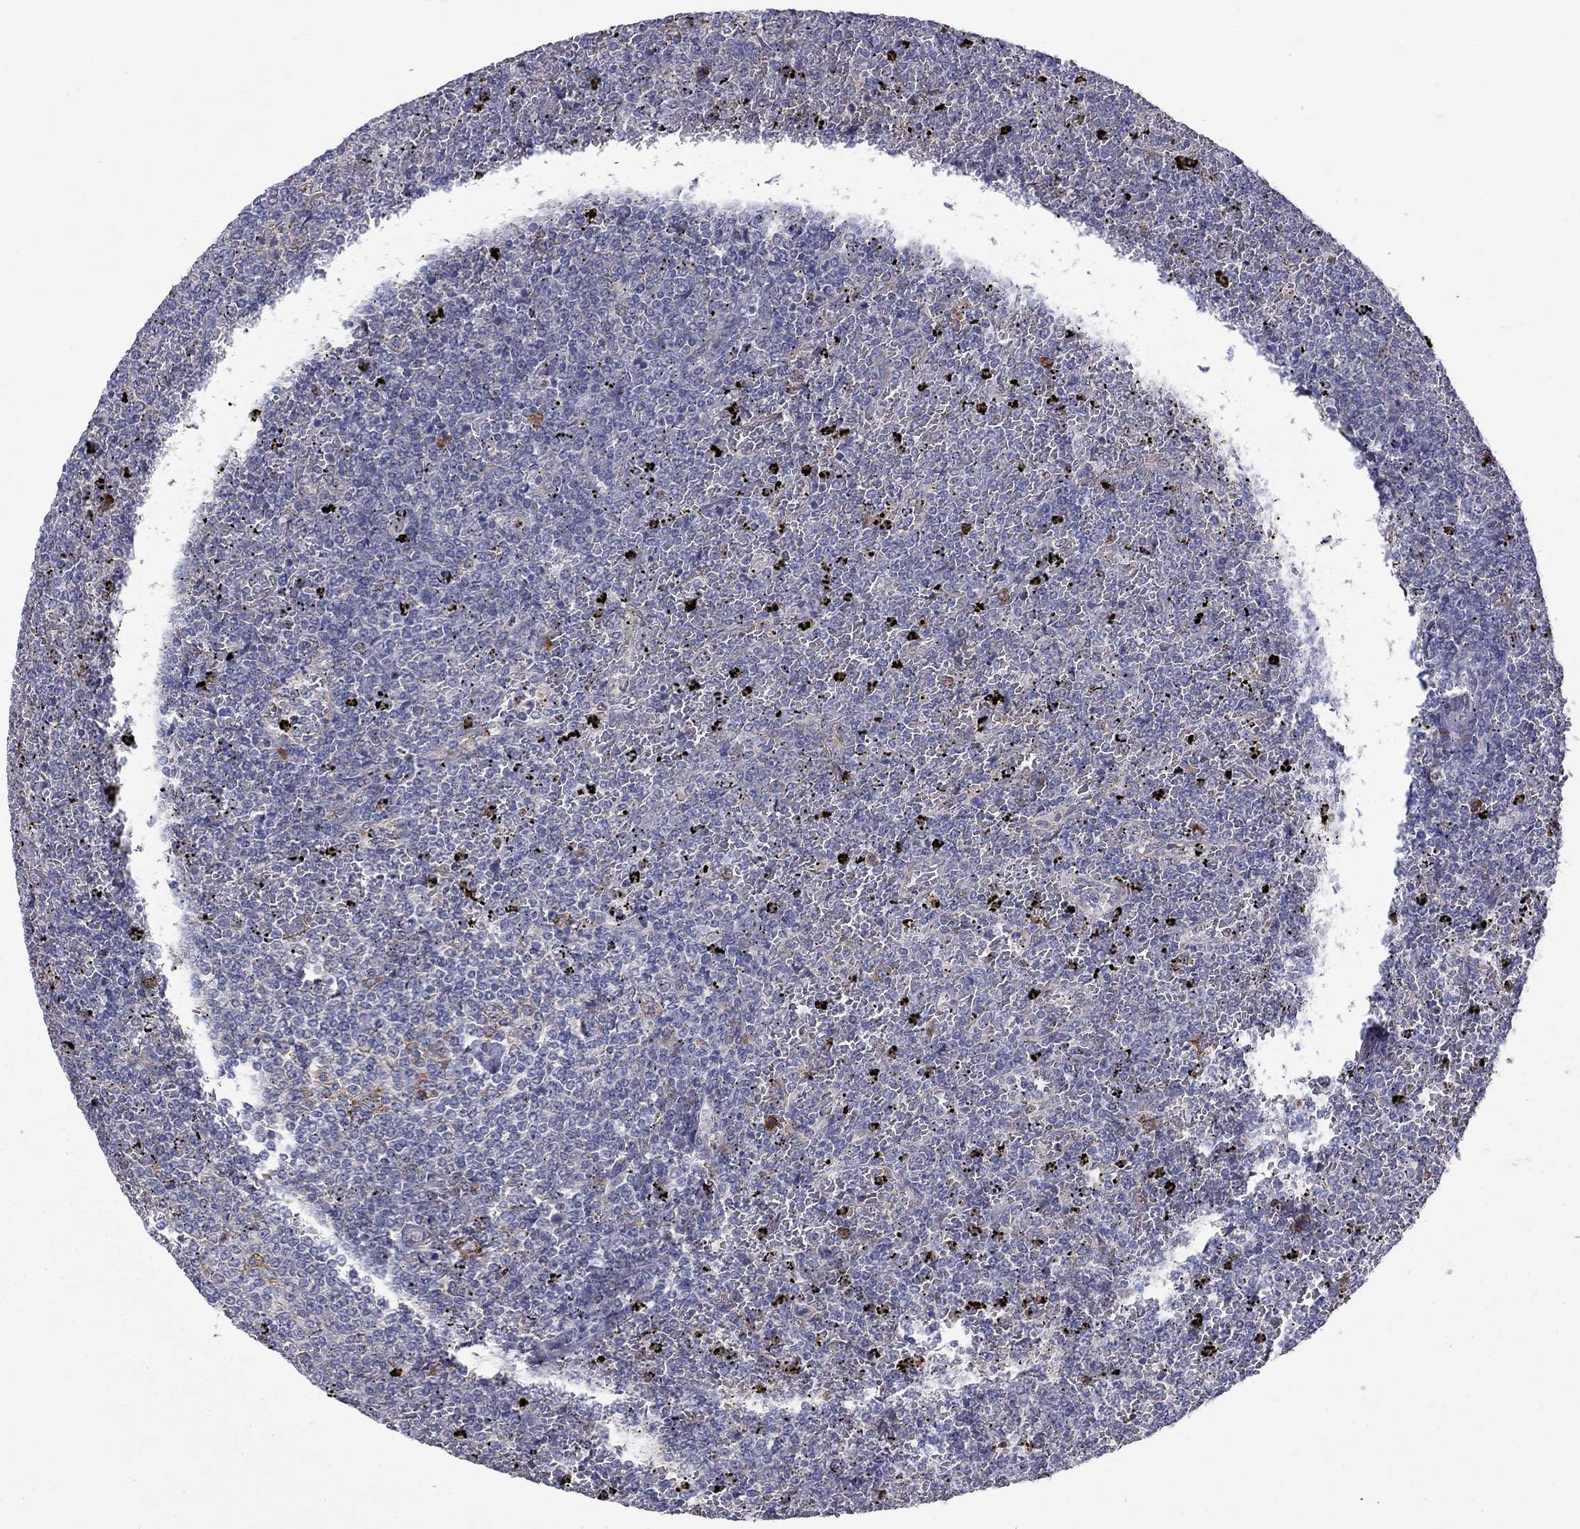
{"staining": {"intensity": "negative", "quantity": "none", "location": "none"}, "tissue": "lymphoma", "cell_type": "Tumor cells", "image_type": "cancer", "snomed": [{"axis": "morphology", "description": "Malignant lymphoma, non-Hodgkin's type, Low grade"}, {"axis": "topography", "description": "Spleen"}], "caption": "Human lymphoma stained for a protein using immunohistochemistry shows no staining in tumor cells.", "gene": "PABPC4", "patient": {"sex": "female", "age": 77}}